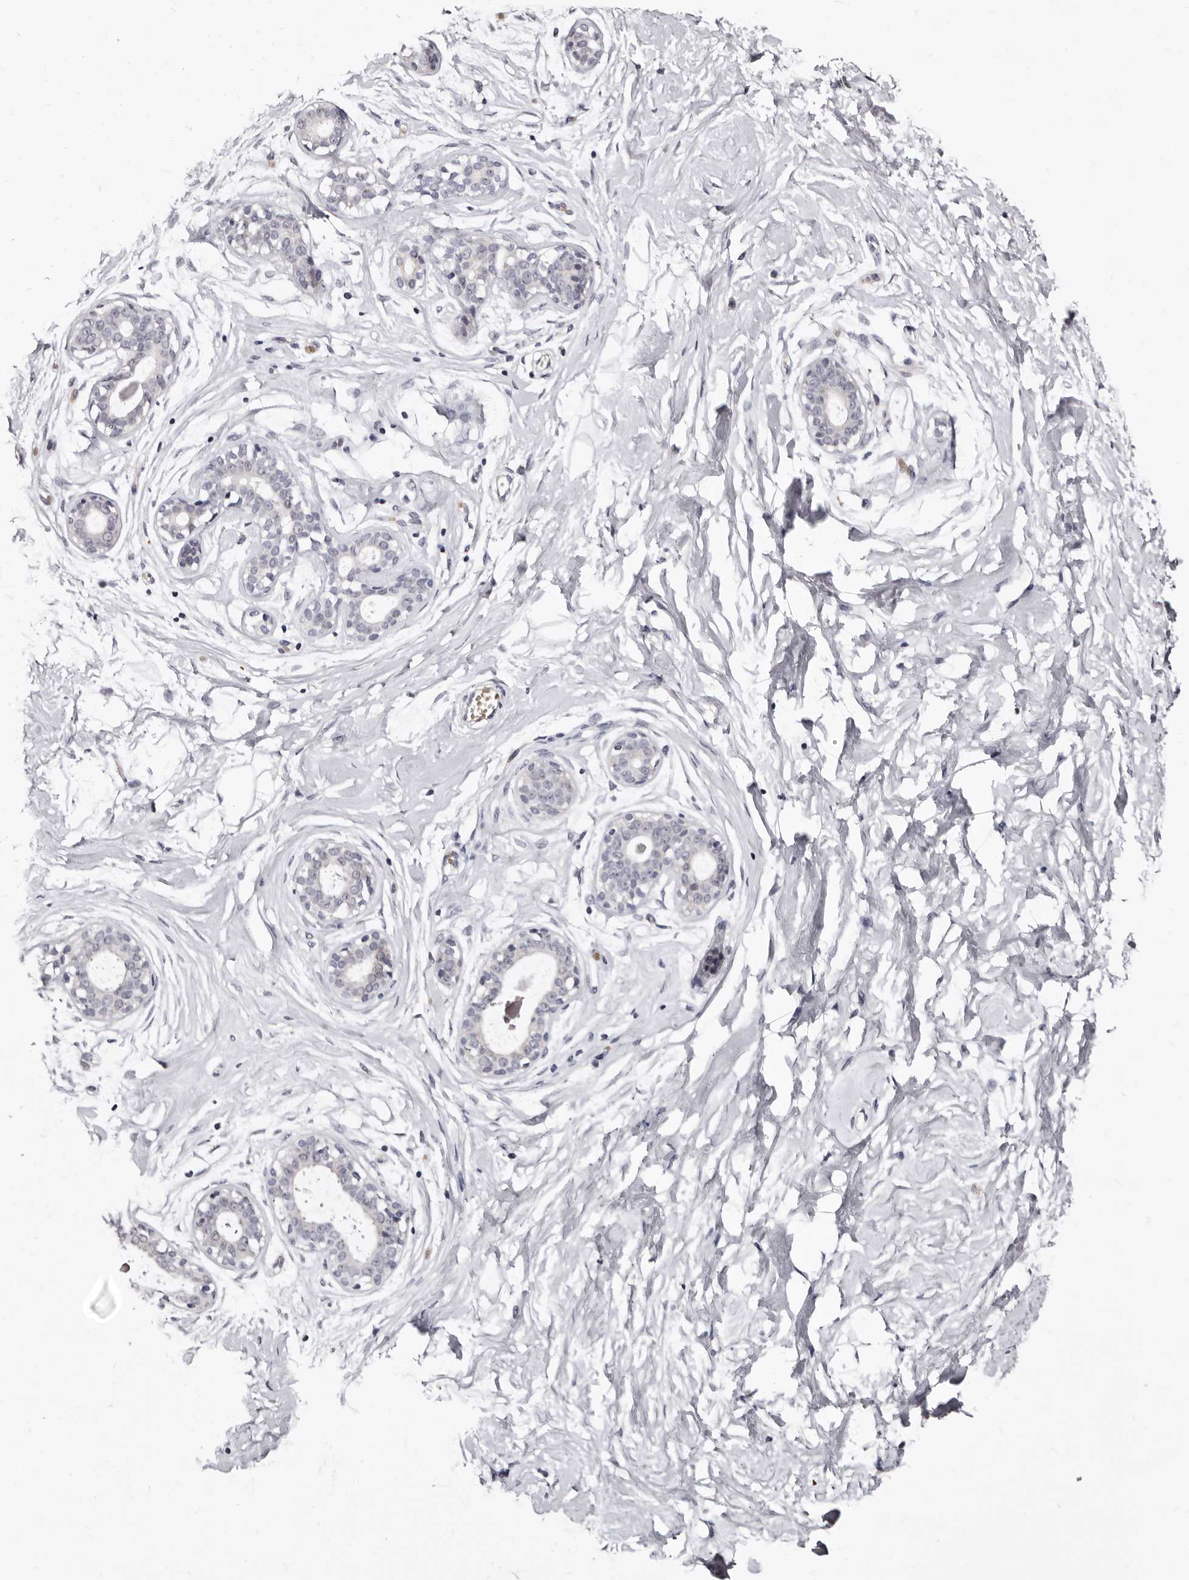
{"staining": {"intensity": "negative", "quantity": "none", "location": "none"}, "tissue": "breast", "cell_type": "Adipocytes", "image_type": "normal", "snomed": [{"axis": "morphology", "description": "Normal tissue, NOS"}, {"axis": "morphology", "description": "Adenoma, NOS"}, {"axis": "topography", "description": "Breast"}], "caption": "An IHC histopathology image of unremarkable breast is shown. There is no staining in adipocytes of breast. (DAB IHC, high magnification).", "gene": "BPGM", "patient": {"sex": "female", "age": 23}}